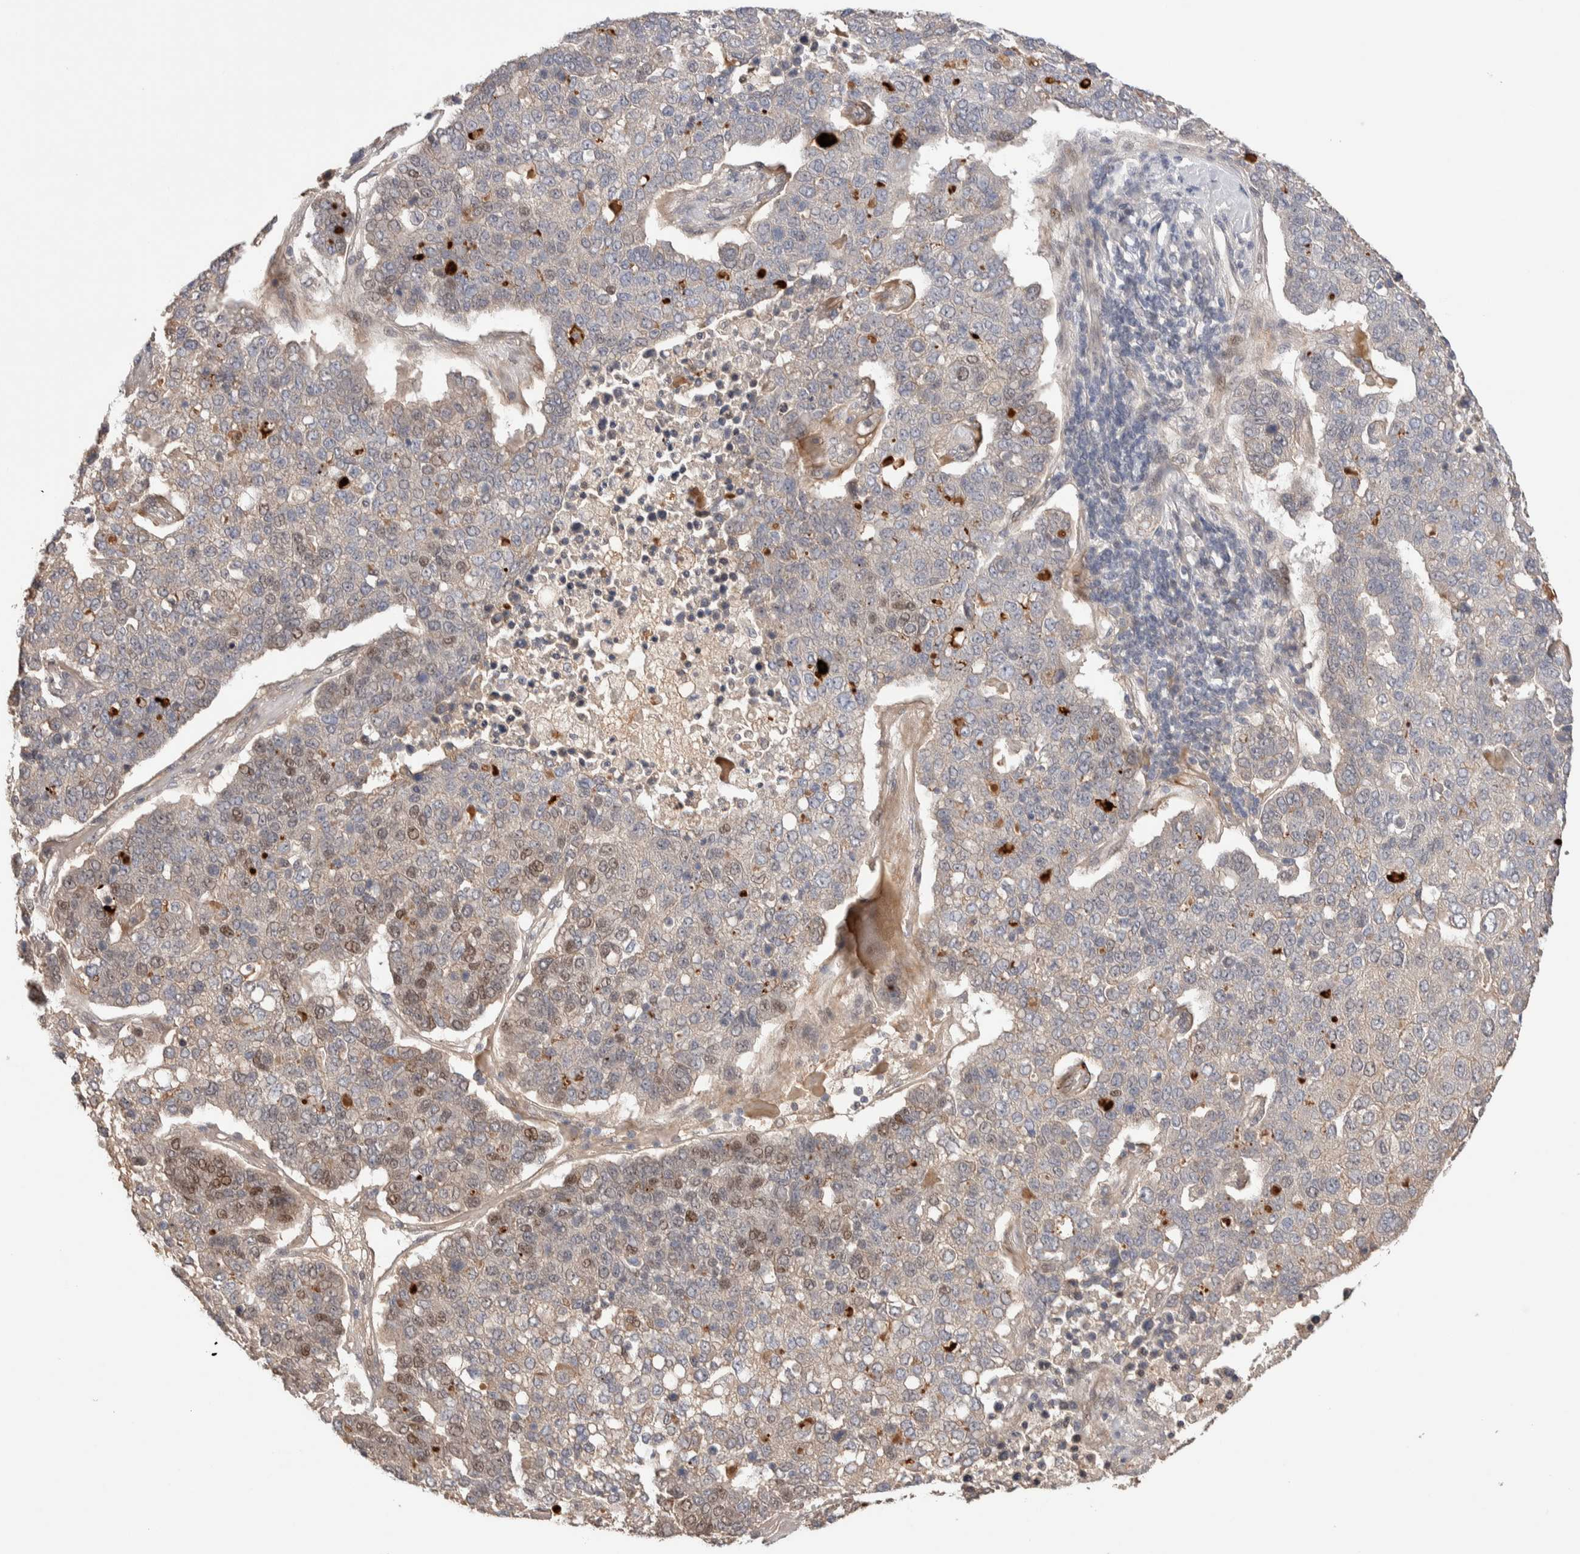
{"staining": {"intensity": "moderate", "quantity": "<25%", "location": "nuclear"}, "tissue": "pancreatic cancer", "cell_type": "Tumor cells", "image_type": "cancer", "snomed": [{"axis": "morphology", "description": "Adenocarcinoma, NOS"}, {"axis": "topography", "description": "Pancreas"}], "caption": "The immunohistochemical stain labels moderate nuclear staining in tumor cells of pancreatic cancer tissue.", "gene": "PRDM15", "patient": {"sex": "female", "age": 61}}